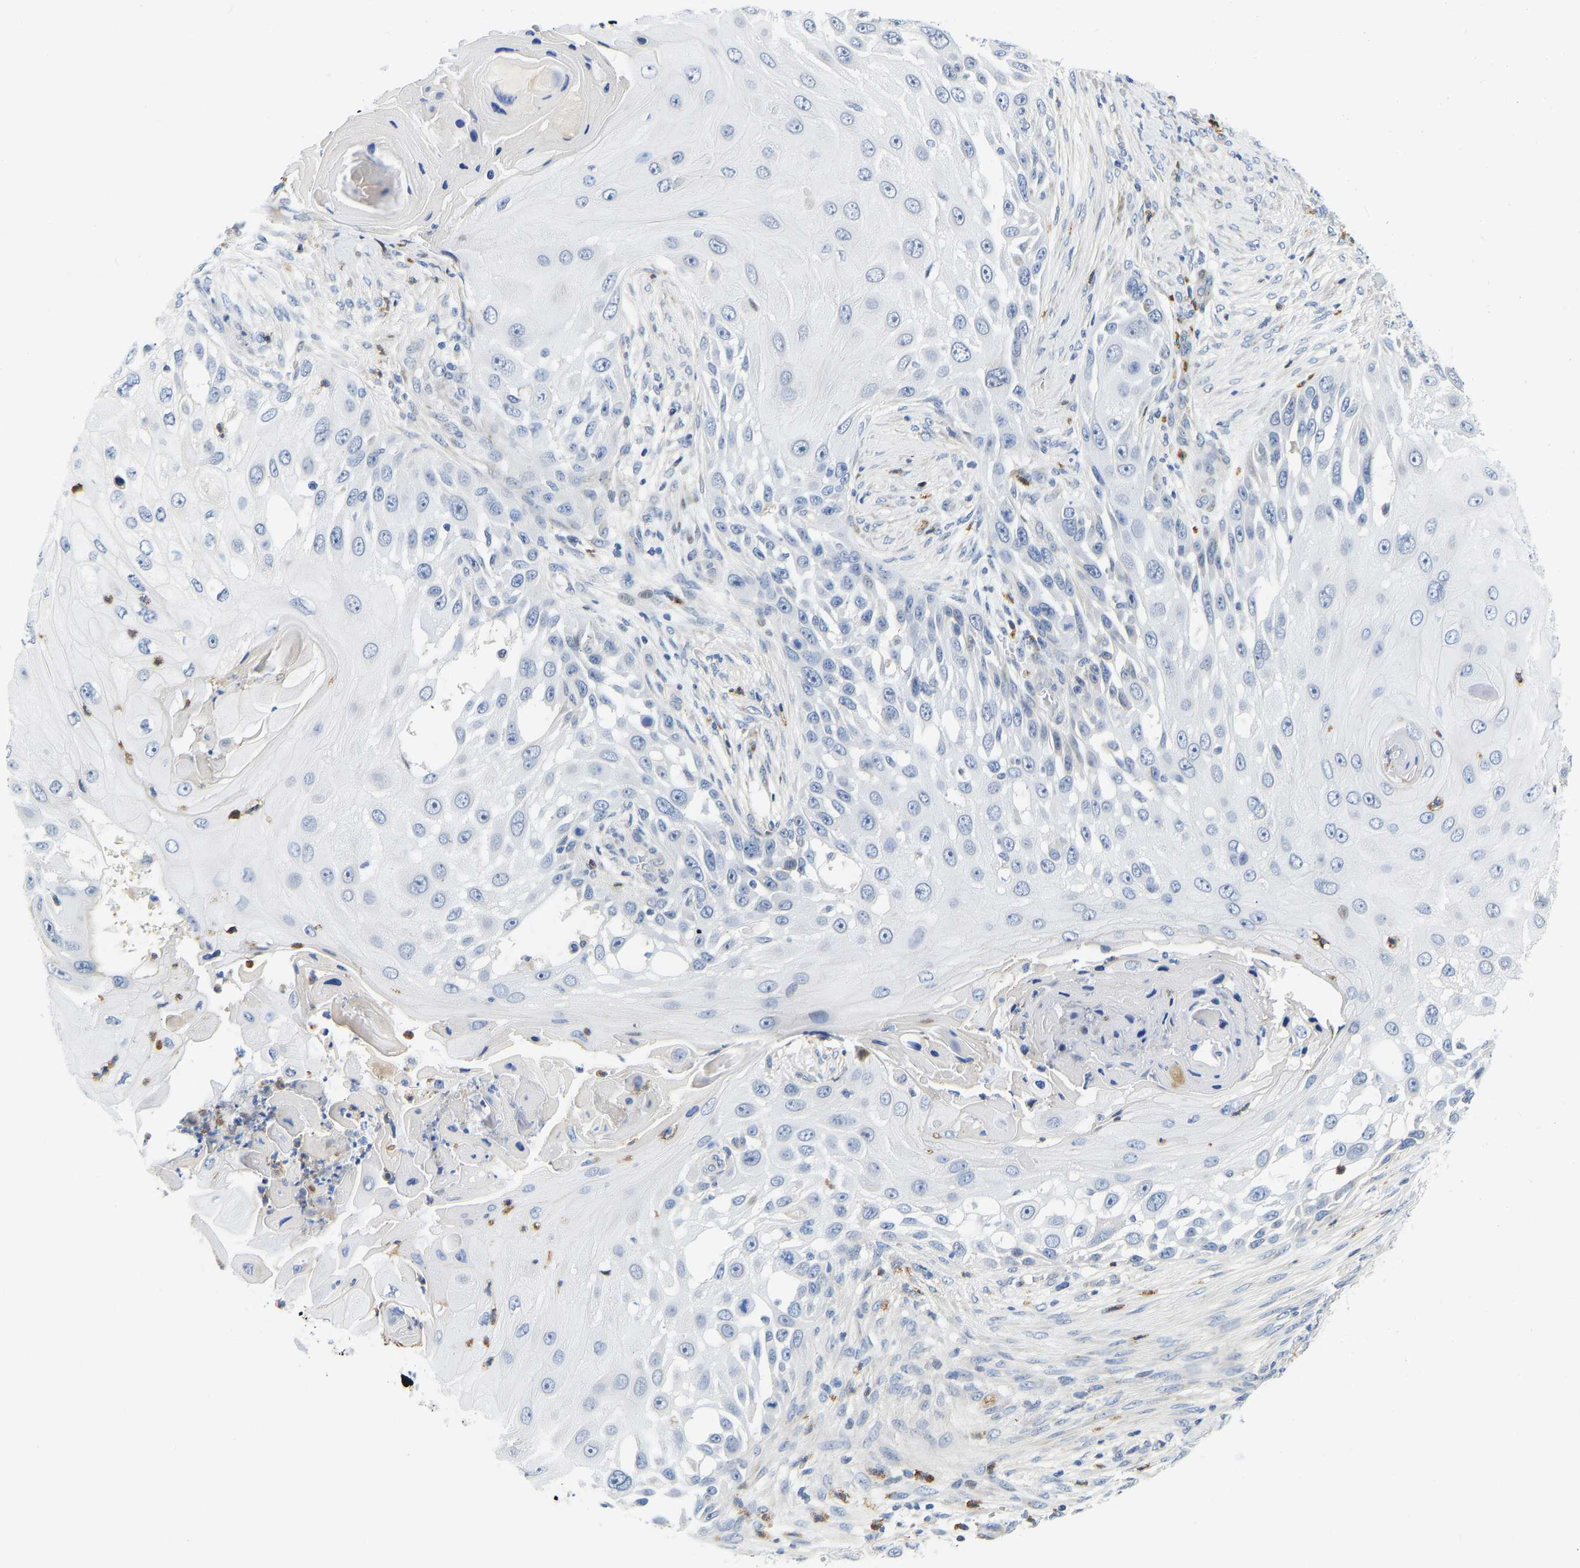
{"staining": {"intensity": "negative", "quantity": "none", "location": "none"}, "tissue": "skin cancer", "cell_type": "Tumor cells", "image_type": "cancer", "snomed": [{"axis": "morphology", "description": "Squamous cell carcinoma, NOS"}, {"axis": "topography", "description": "Skin"}], "caption": "Immunohistochemistry histopathology image of human skin cancer stained for a protein (brown), which shows no expression in tumor cells. (DAB (3,3'-diaminobenzidine) immunohistochemistry, high magnification).", "gene": "HDAC5", "patient": {"sex": "female", "age": 44}}